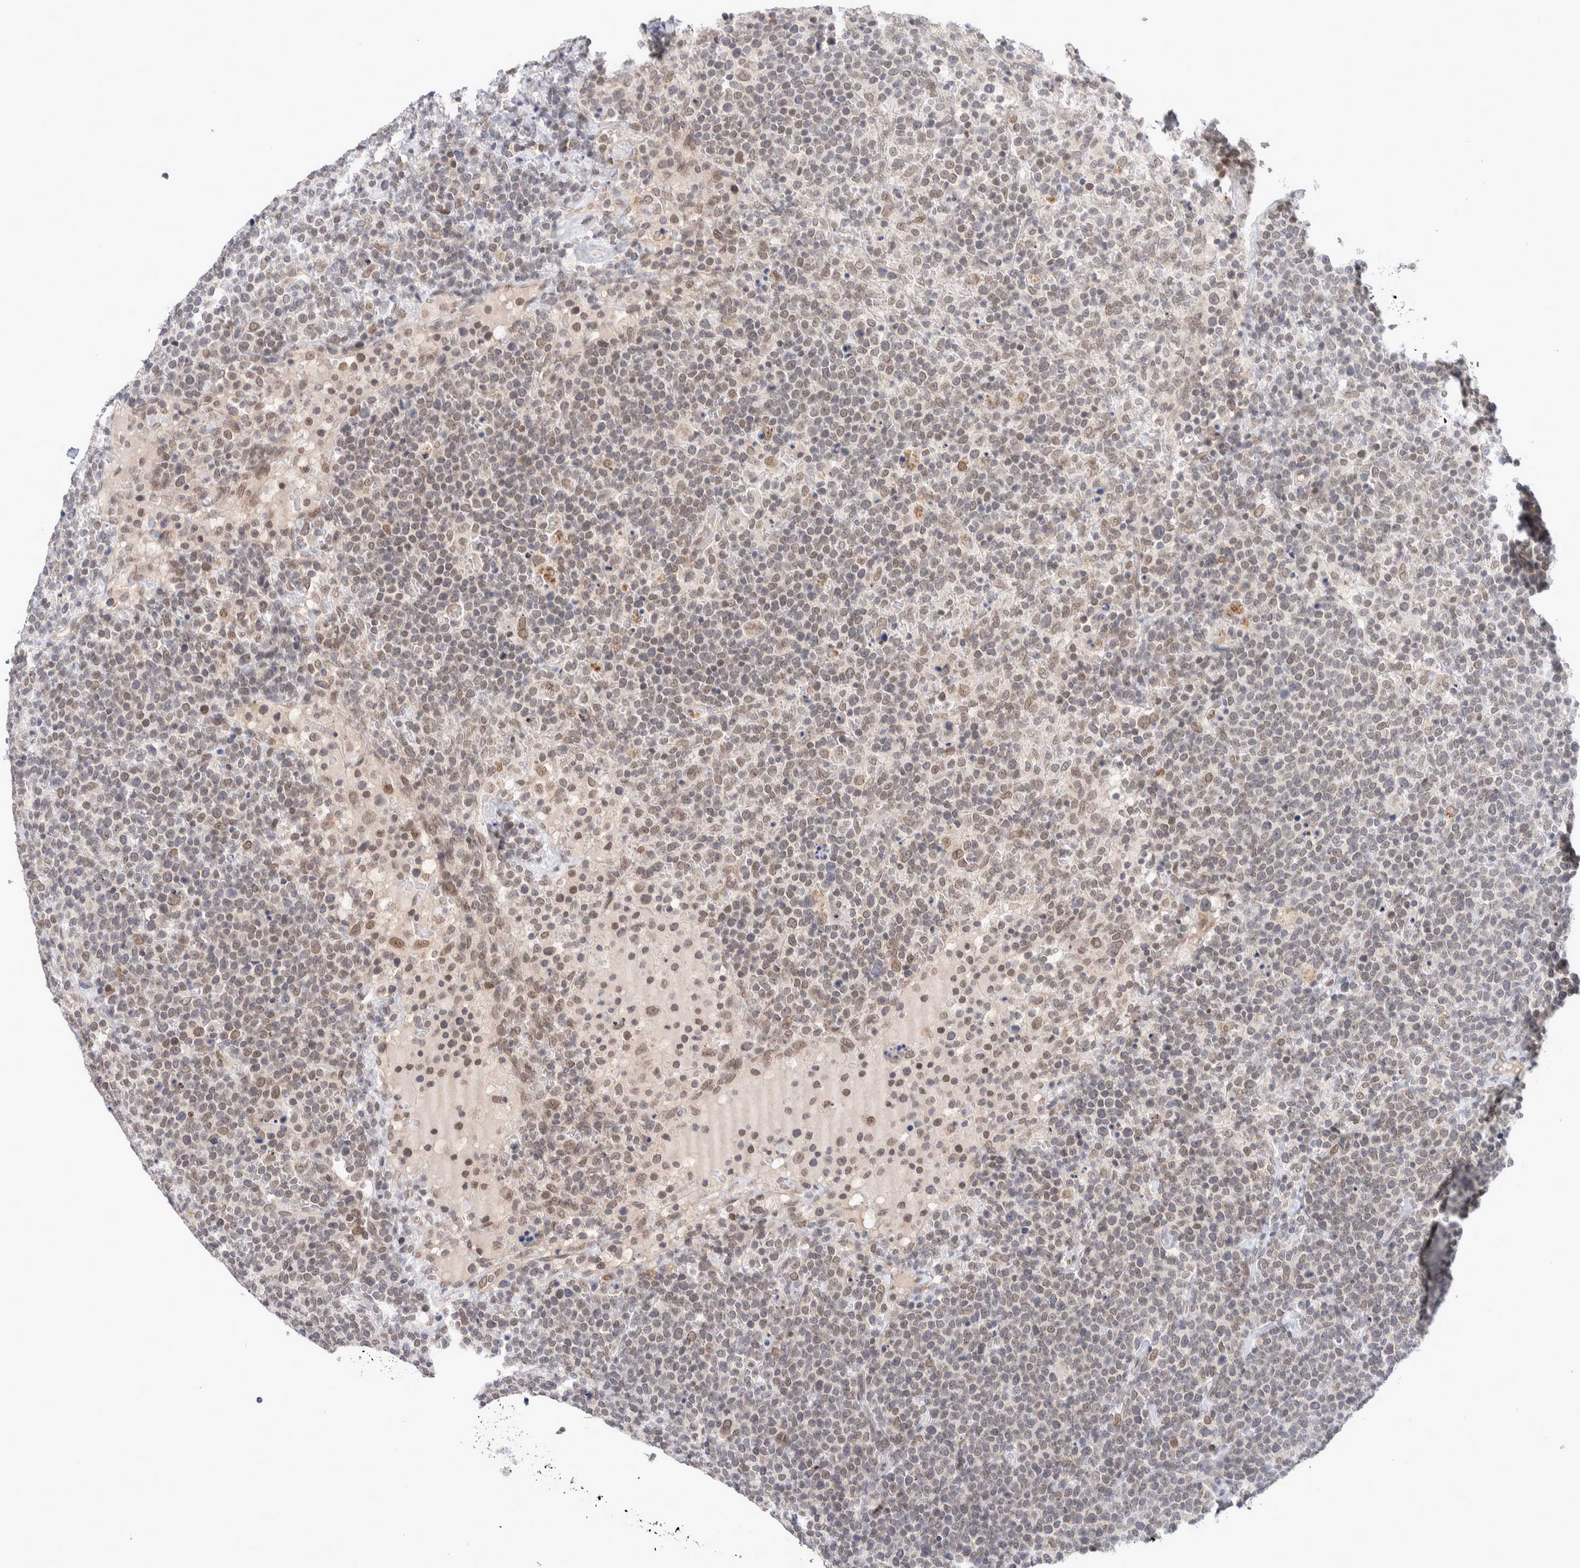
{"staining": {"intensity": "weak", "quantity": ">75%", "location": "cytoplasmic/membranous,nuclear"}, "tissue": "lymphoma", "cell_type": "Tumor cells", "image_type": "cancer", "snomed": [{"axis": "morphology", "description": "Malignant lymphoma, non-Hodgkin's type, High grade"}, {"axis": "topography", "description": "Lymph node"}], "caption": "High-grade malignant lymphoma, non-Hodgkin's type tissue reveals weak cytoplasmic/membranous and nuclear staining in about >75% of tumor cells (DAB (3,3'-diaminobenzidine) = brown stain, brightfield microscopy at high magnification).", "gene": "CRAT", "patient": {"sex": "male", "age": 61}}